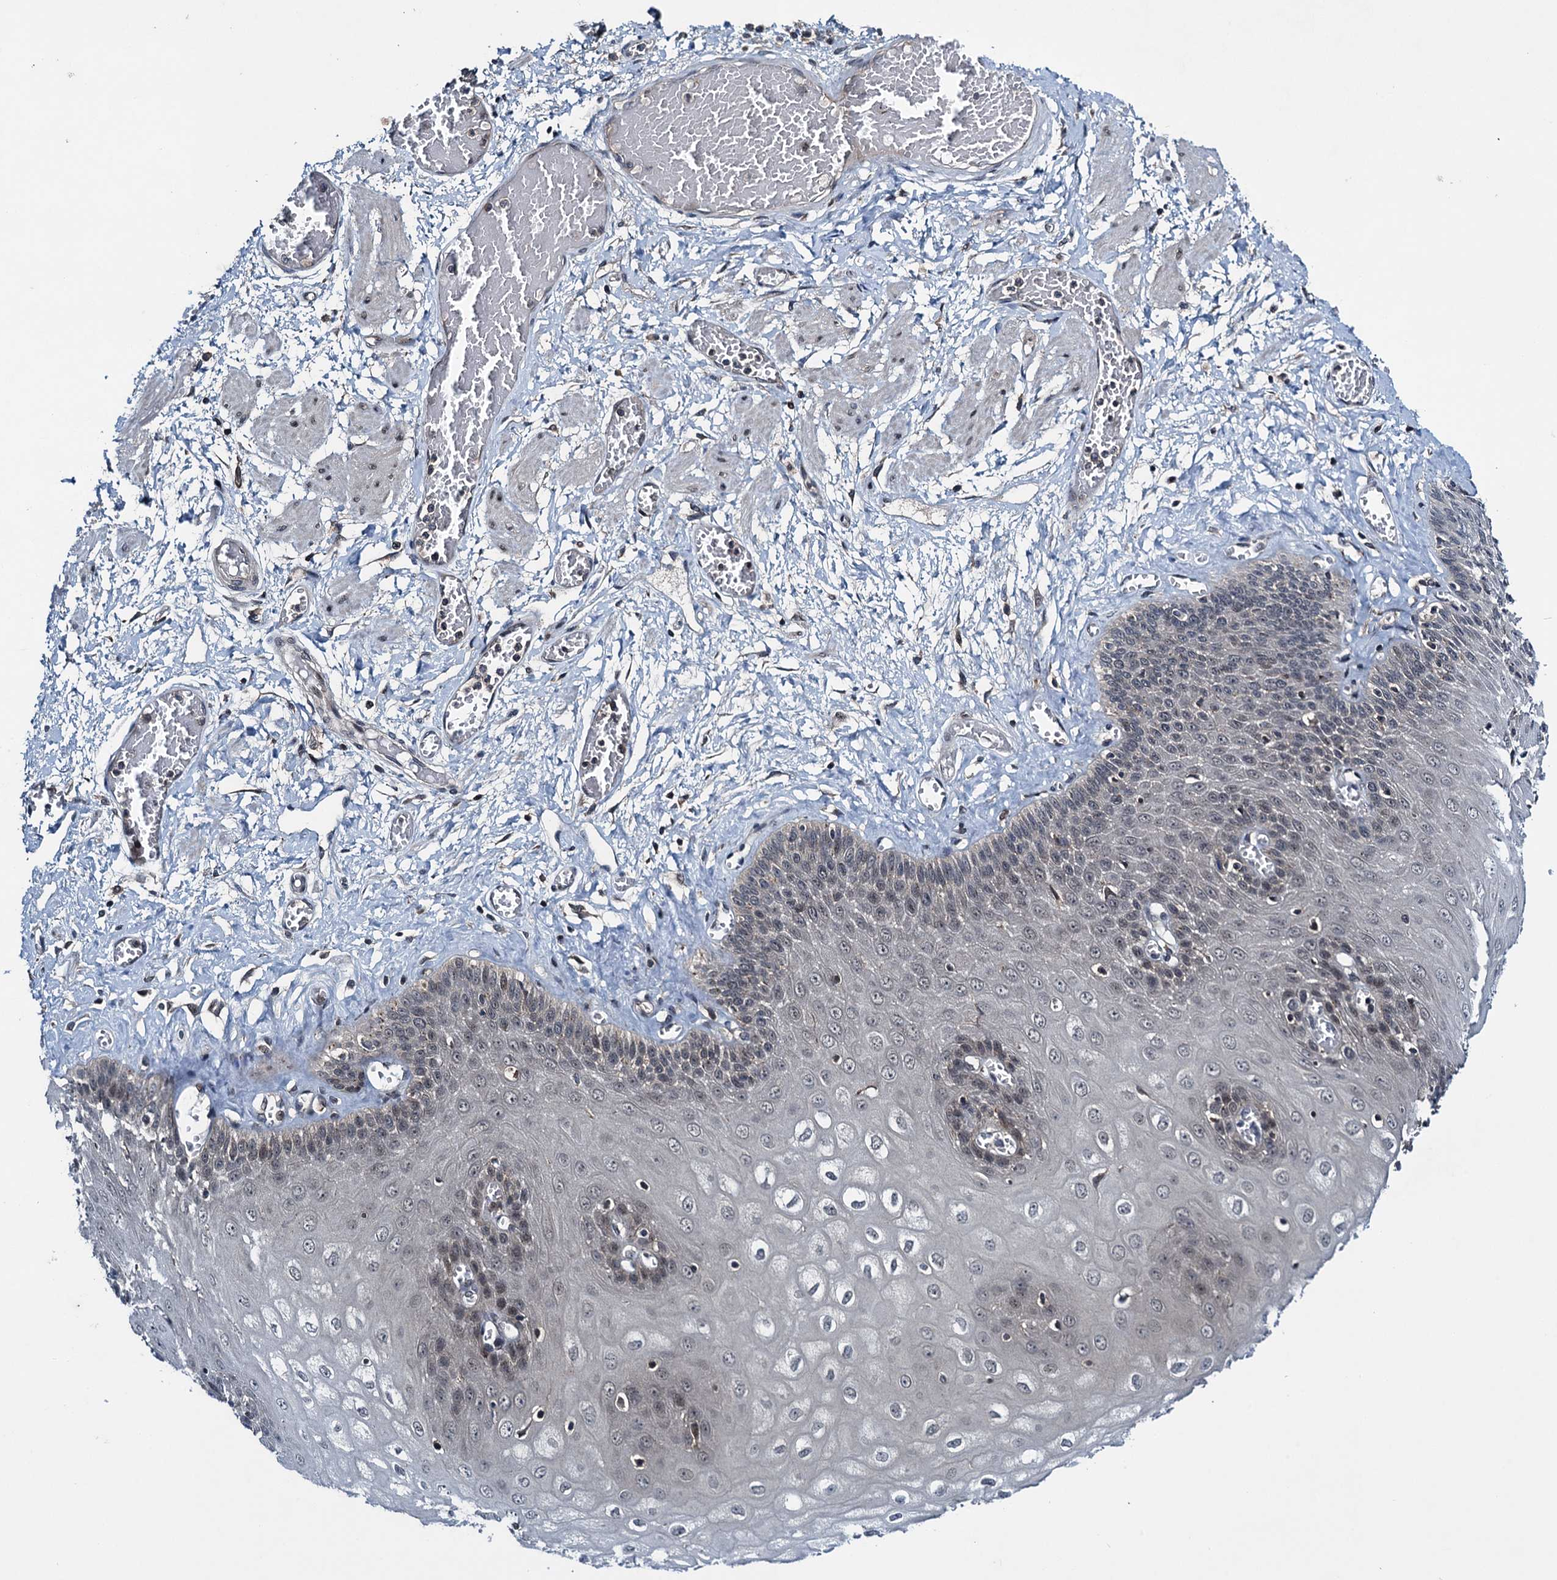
{"staining": {"intensity": "weak", "quantity": "25%-75%", "location": "nuclear"}, "tissue": "esophagus", "cell_type": "Squamous epithelial cells", "image_type": "normal", "snomed": [{"axis": "morphology", "description": "Normal tissue, NOS"}, {"axis": "topography", "description": "Esophagus"}], "caption": "Protein staining of benign esophagus reveals weak nuclear staining in about 25%-75% of squamous epithelial cells. Using DAB (3,3'-diaminobenzidine) (brown) and hematoxylin (blue) stains, captured at high magnification using brightfield microscopy.", "gene": "RNF165", "patient": {"sex": "male", "age": 60}}